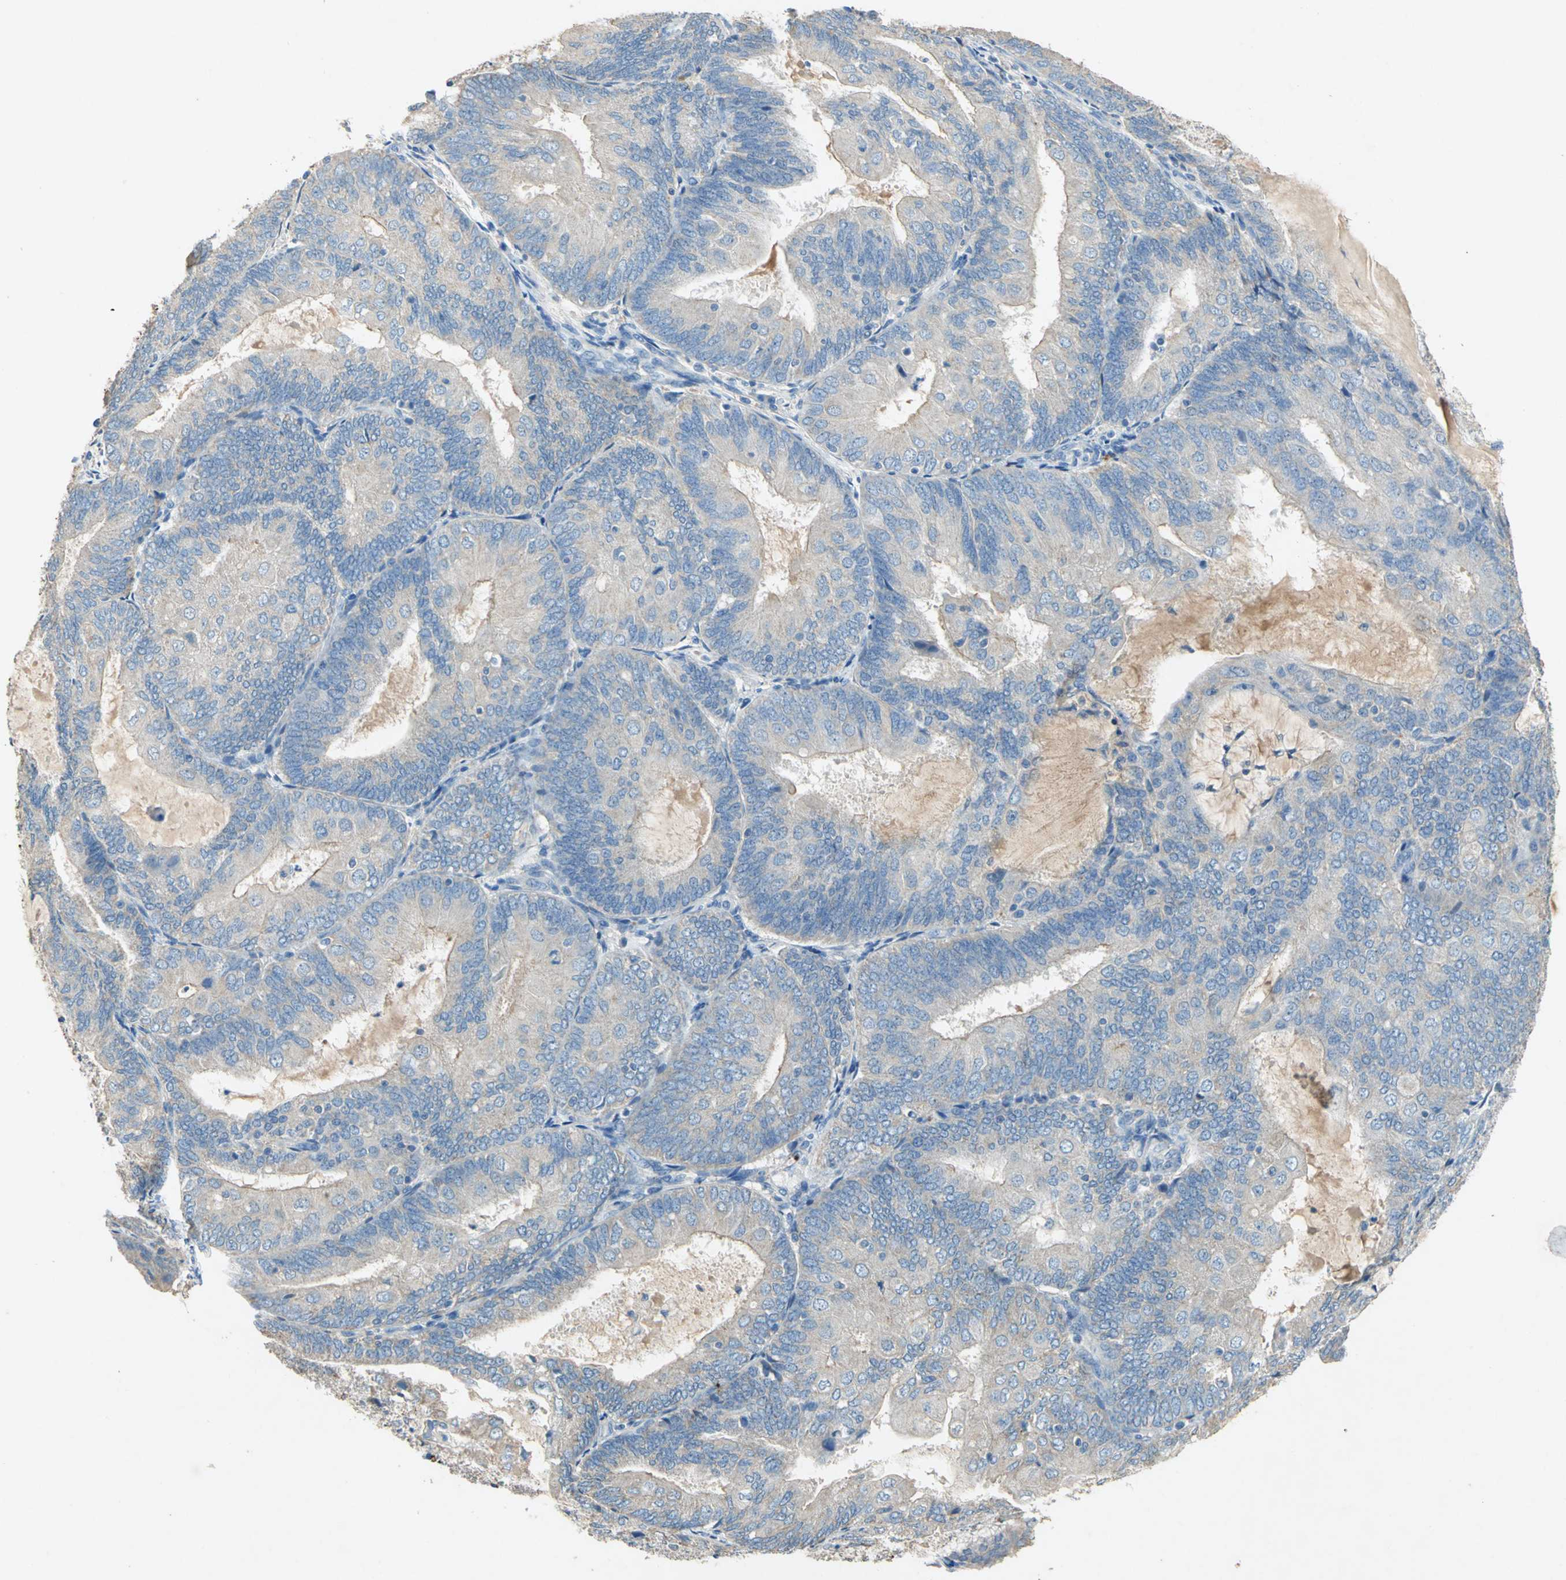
{"staining": {"intensity": "moderate", "quantity": ">75%", "location": "cytoplasmic/membranous"}, "tissue": "endometrial cancer", "cell_type": "Tumor cells", "image_type": "cancer", "snomed": [{"axis": "morphology", "description": "Adenocarcinoma, NOS"}, {"axis": "topography", "description": "Endometrium"}], "caption": "Protein expression analysis of human endometrial cancer (adenocarcinoma) reveals moderate cytoplasmic/membranous positivity in about >75% of tumor cells. (DAB (3,3'-diaminobenzidine) = brown stain, brightfield microscopy at high magnification).", "gene": "ADAMTS5", "patient": {"sex": "female", "age": 81}}